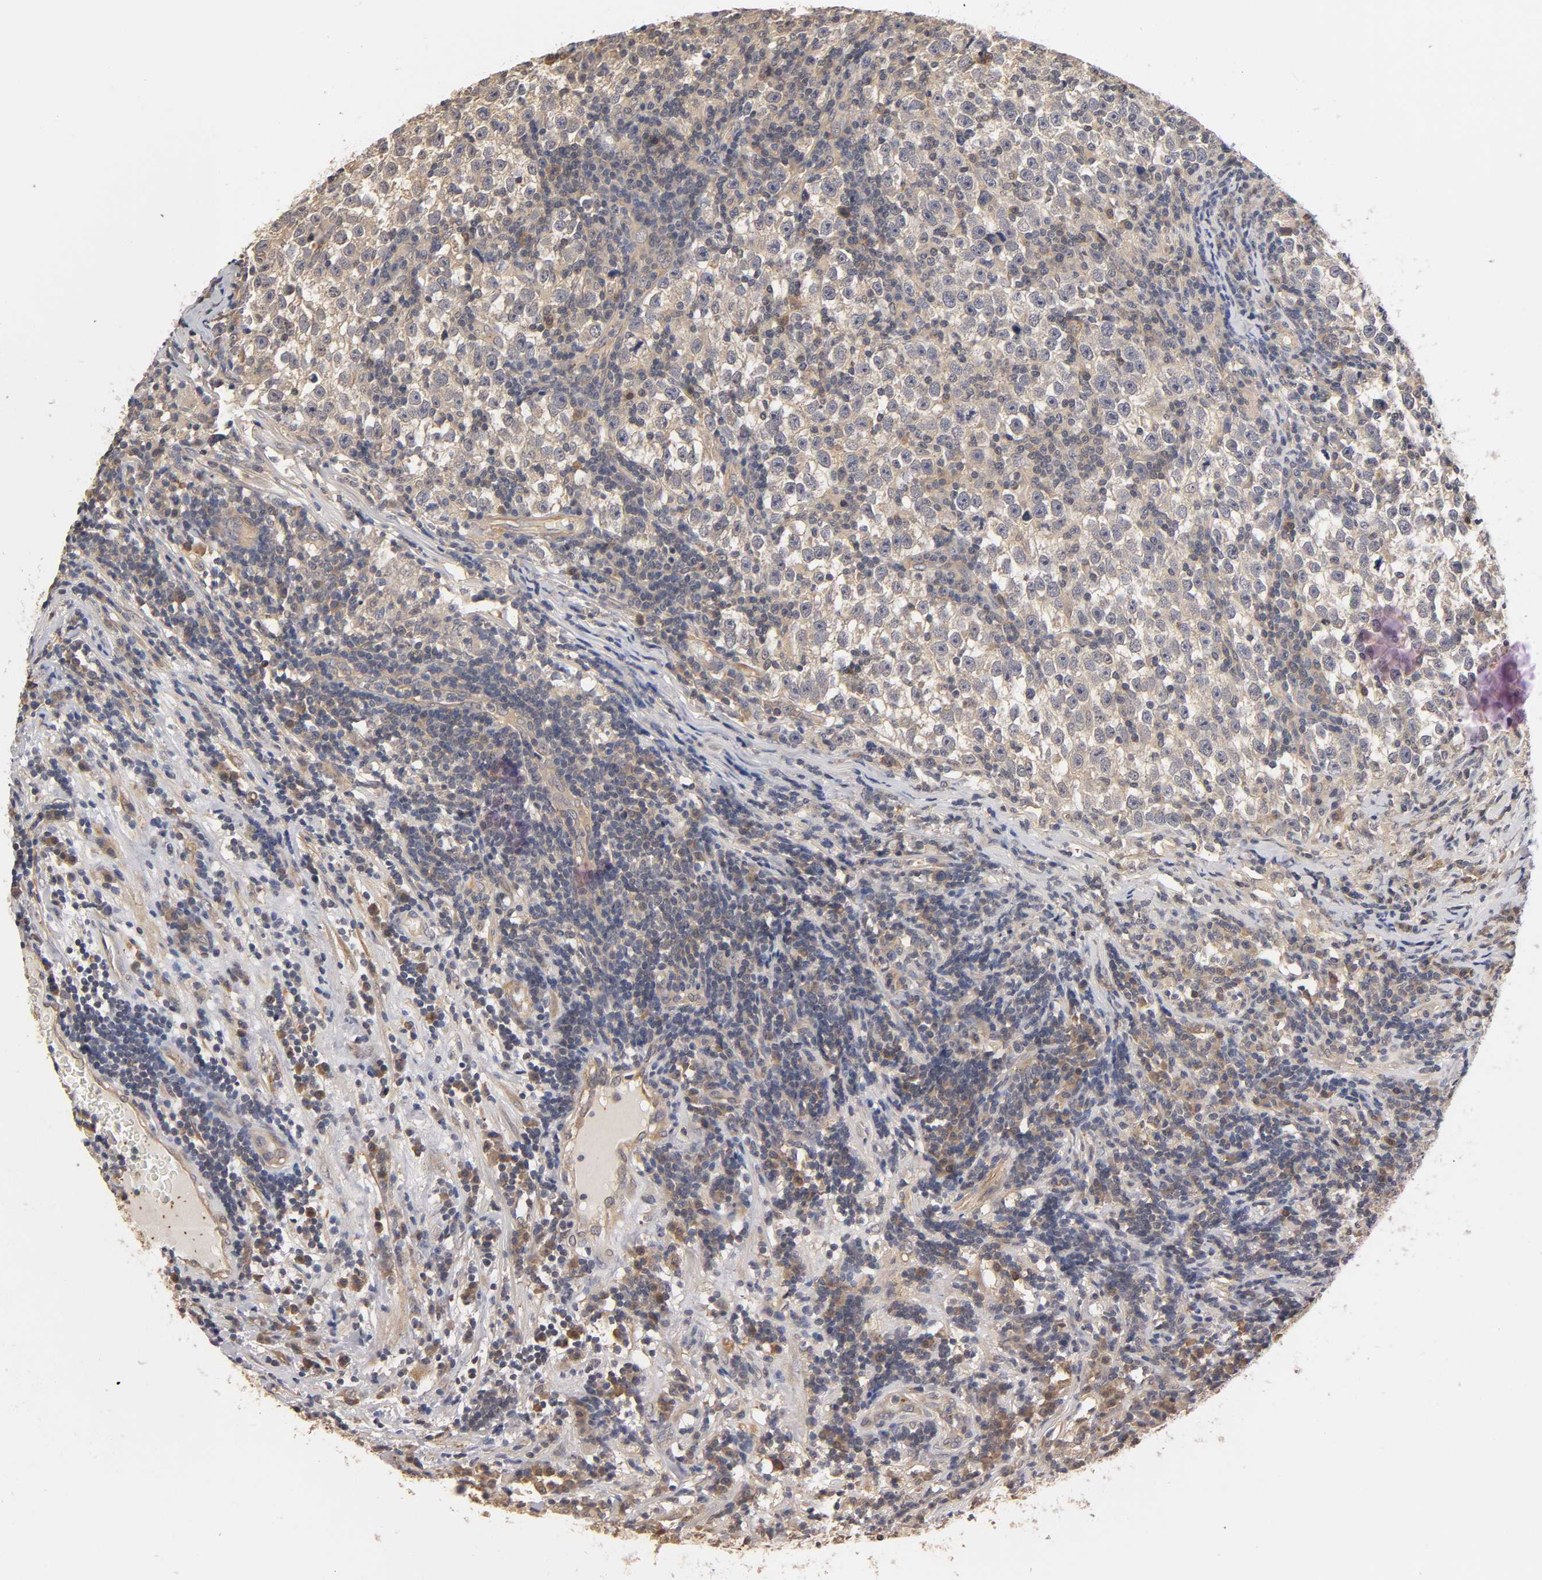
{"staining": {"intensity": "weak", "quantity": ">75%", "location": "cytoplasmic/membranous"}, "tissue": "testis cancer", "cell_type": "Tumor cells", "image_type": "cancer", "snomed": [{"axis": "morphology", "description": "Seminoma, NOS"}, {"axis": "topography", "description": "Testis"}], "caption": "Approximately >75% of tumor cells in seminoma (testis) show weak cytoplasmic/membranous protein positivity as visualized by brown immunohistochemical staining.", "gene": "PDE5A", "patient": {"sex": "male", "age": 43}}